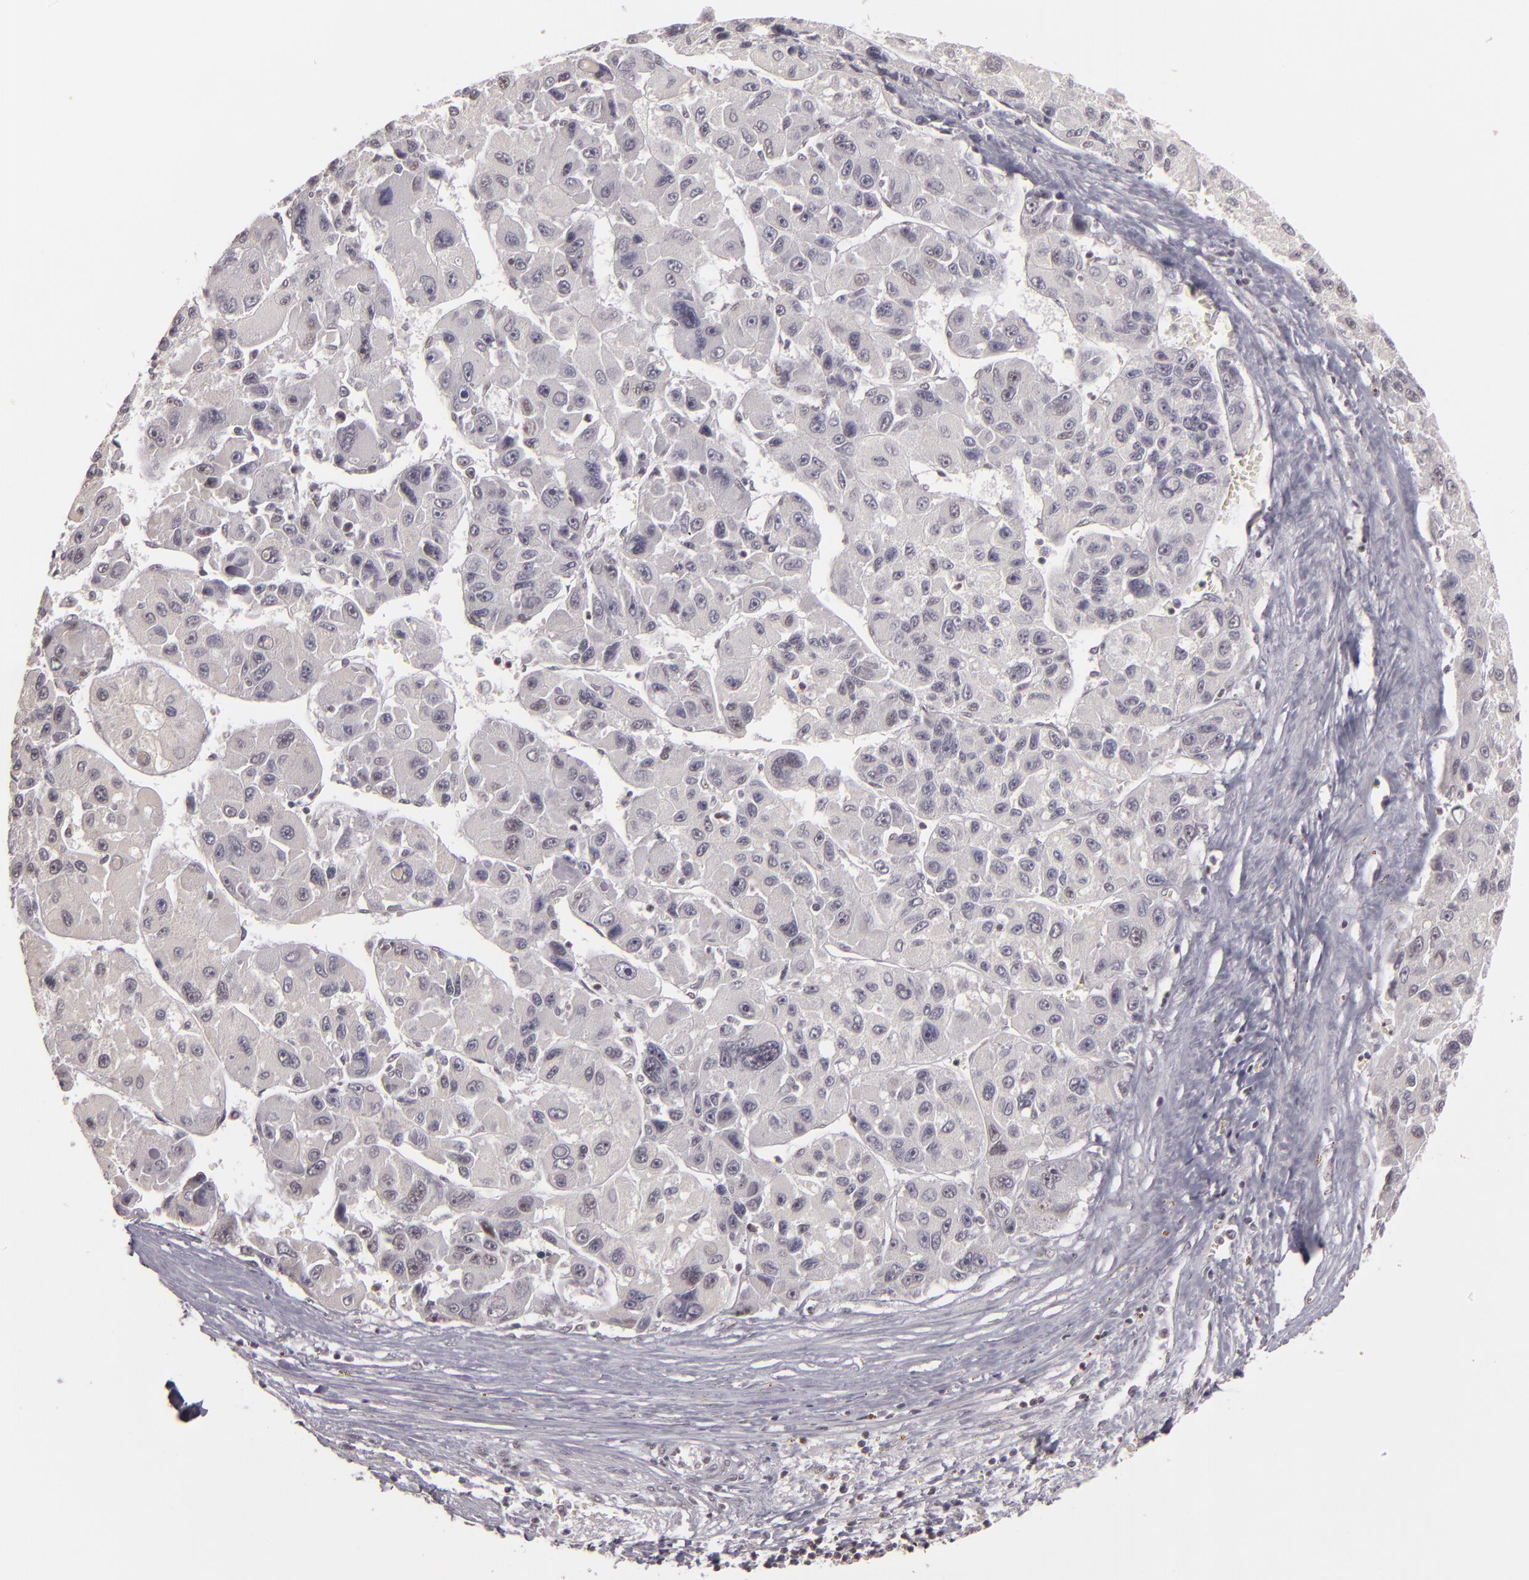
{"staining": {"intensity": "negative", "quantity": "none", "location": "none"}, "tissue": "liver cancer", "cell_type": "Tumor cells", "image_type": "cancer", "snomed": [{"axis": "morphology", "description": "Carcinoma, Hepatocellular, NOS"}, {"axis": "topography", "description": "Liver"}], "caption": "A high-resolution image shows immunohistochemistry staining of liver hepatocellular carcinoma, which reveals no significant positivity in tumor cells.", "gene": "DAXX", "patient": {"sex": "male", "age": 64}}